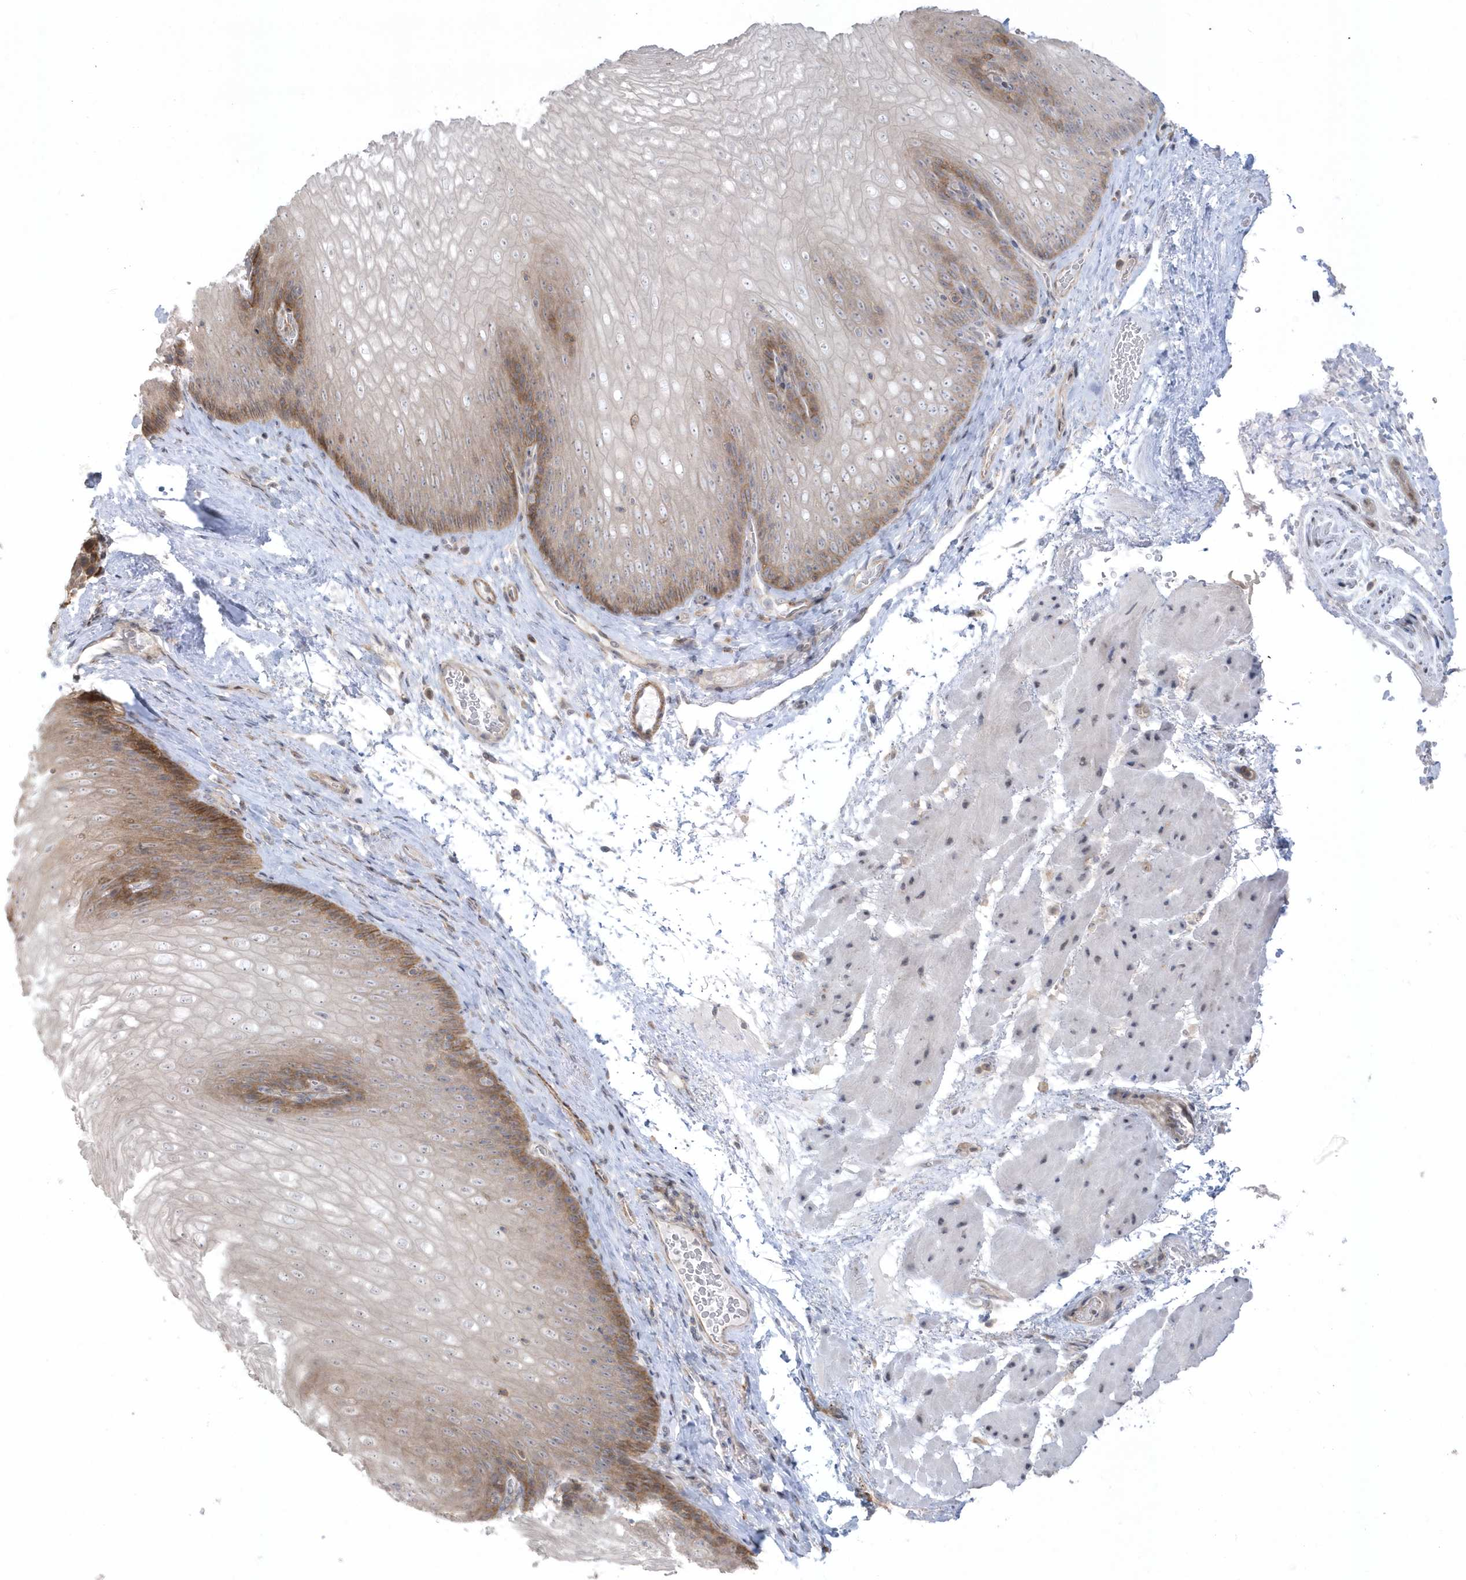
{"staining": {"intensity": "moderate", "quantity": "<25%", "location": "cytoplasmic/membranous"}, "tissue": "esophagus", "cell_type": "Squamous epithelial cells", "image_type": "normal", "snomed": [{"axis": "morphology", "description": "Normal tissue, NOS"}, {"axis": "topography", "description": "Esophagus"}], "caption": "Protein expression by immunohistochemistry reveals moderate cytoplasmic/membranous positivity in approximately <25% of squamous epithelial cells in benign esophagus. (DAB IHC, brown staining for protein, blue staining for nuclei).", "gene": "CRIP3", "patient": {"sex": "female", "age": 66}}